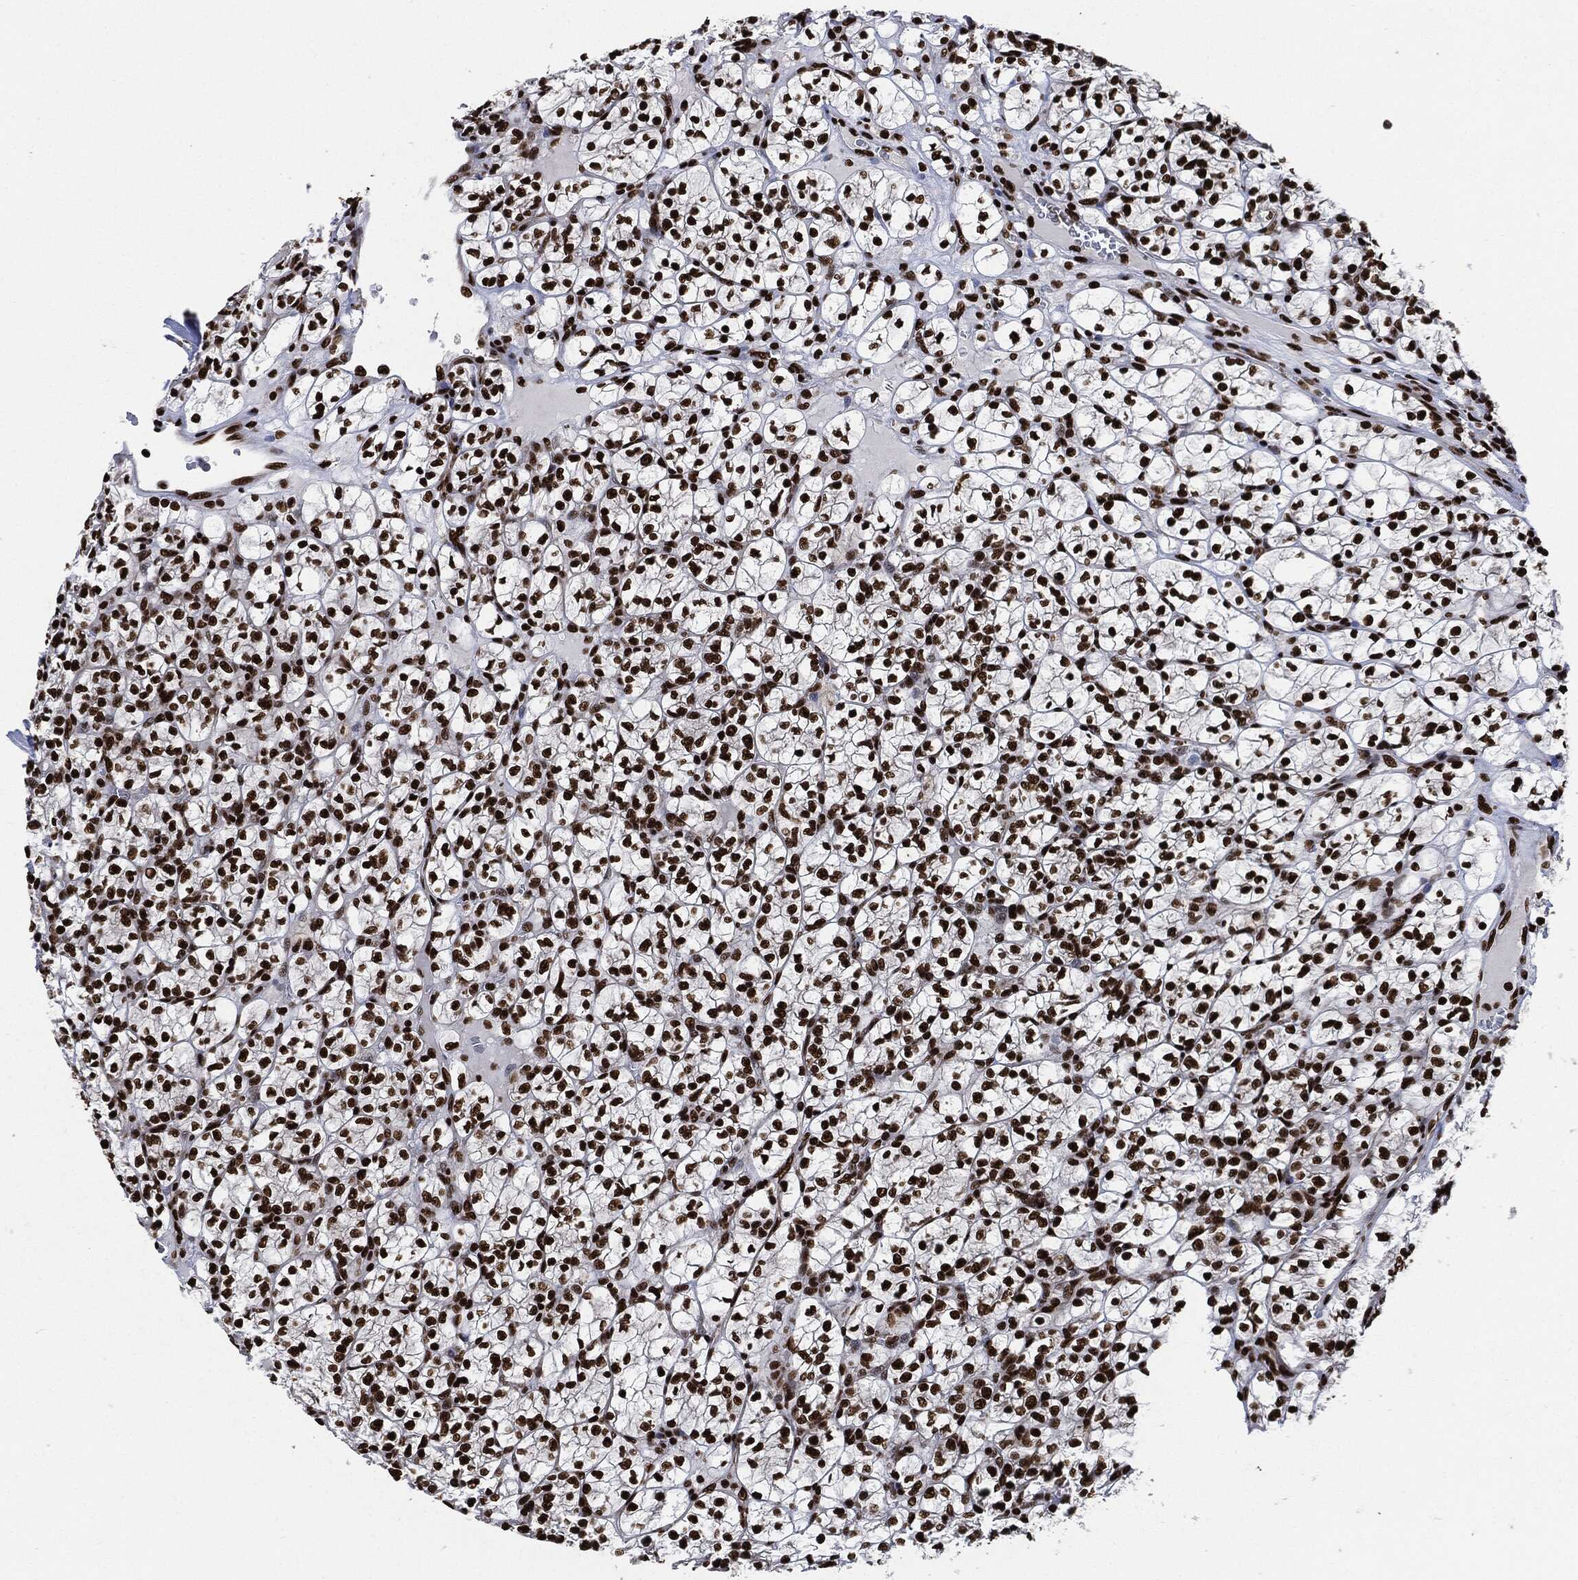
{"staining": {"intensity": "strong", "quantity": ">75%", "location": "nuclear"}, "tissue": "renal cancer", "cell_type": "Tumor cells", "image_type": "cancer", "snomed": [{"axis": "morphology", "description": "Adenocarcinoma, NOS"}, {"axis": "topography", "description": "Kidney"}], "caption": "Strong nuclear staining is present in about >75% of tumor cells in renal adenocarcinoma. (Stains: DAB (3,3'-diaminobenzidine) in brown, nuclei in blue, Microscopy: brightfield microscopy at high magnification).", "gene": "RECQL", "patient": {"sex": "female", "age": 89}}